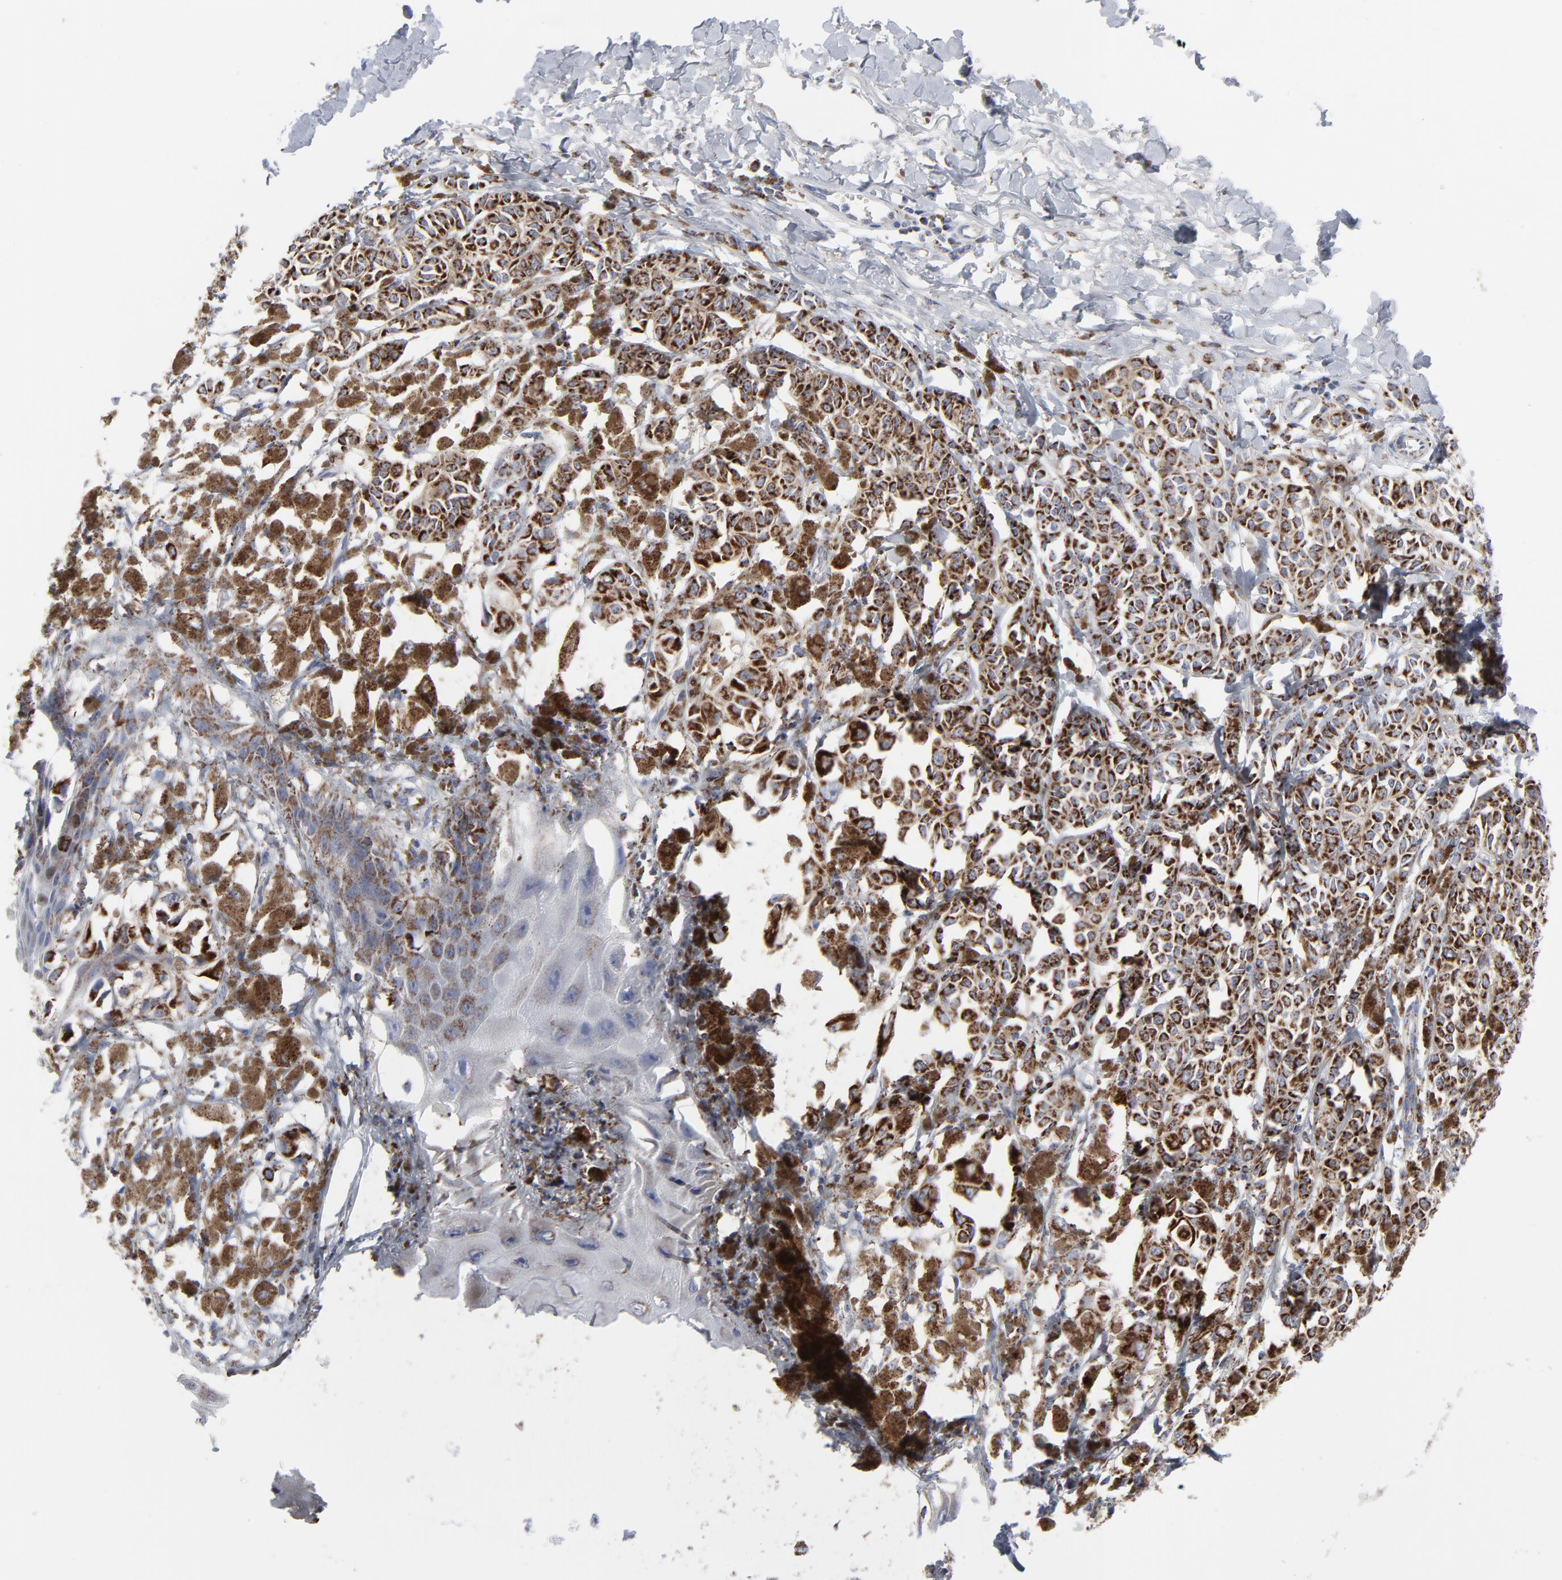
{"staining": {"intensity": "moderate", "quantity": ">75%", "location": "cytoplasmic/membranous"}, "tissue": "melanoma", "cell_type": "Tumor cells", "image_type": "cancer", "snomed": [{"axis": "morphology", "description": "Malignant melanoma, NOS"}, {"axis": "topography", "description": "Skin"}], "caption": "Melanoma stained for a protein reveals moderate cytoplasmic/membranous positivity in tumor cells. (brown staining indicates protein expression, while blue staining denotes nuclei).", "gene": "TXNRD2", "patient": {"sex": "male", "age": 76}}